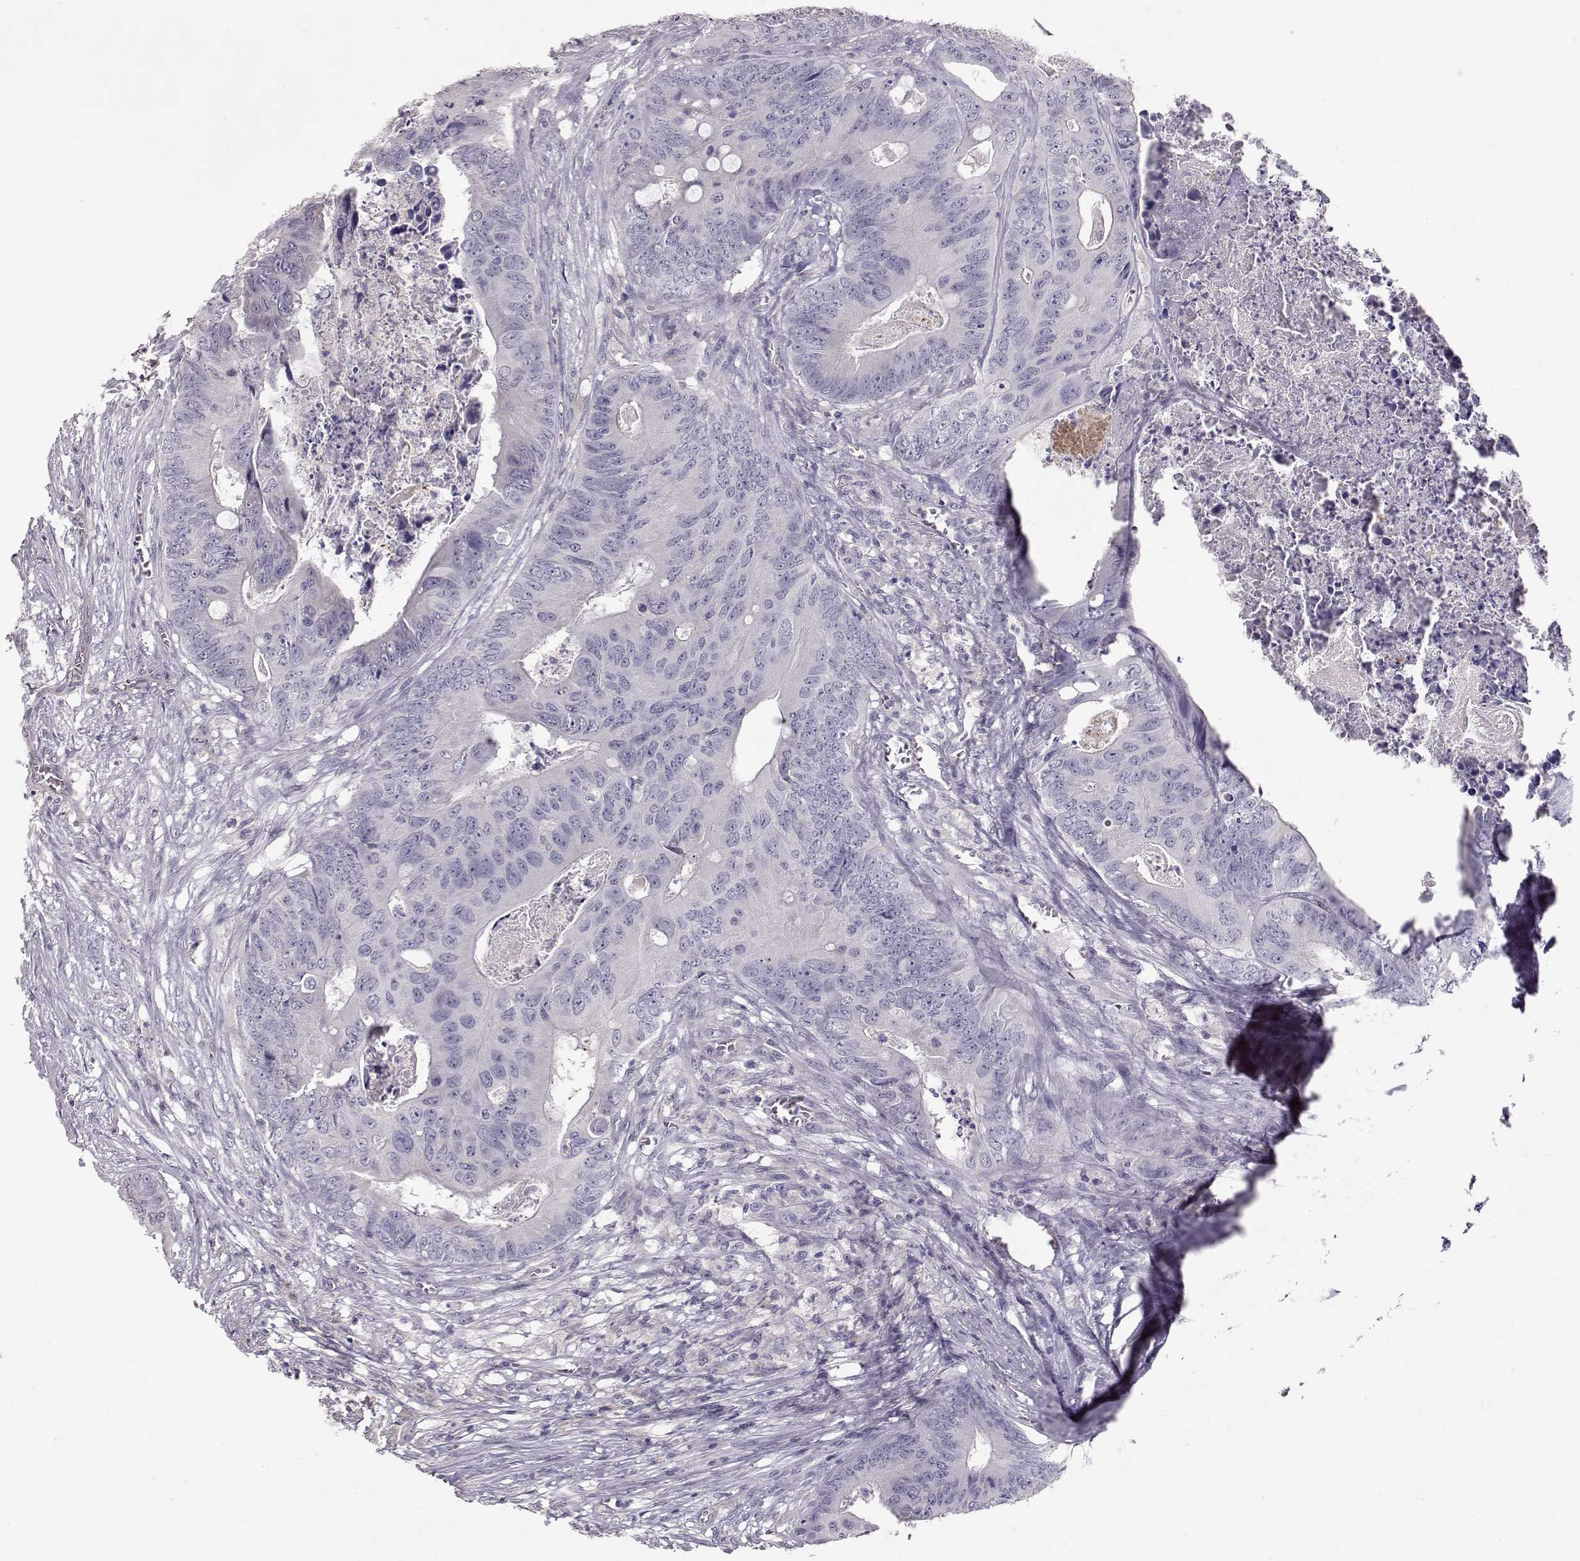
{"staining": {"intensity": "negative", "quantity": "none", "location": "none"}, "tissue": "colorectal cancer", "cell_type": "Tumor cells", "image_type": "cancer", "snomed": [{"axis": "morphology", "description": "Adenocarcinoma, NOS"}, {"axis": "topography", "description": "Colon"}], "caption": "A micrograph of human adenocarcinoma (colorectal) is negative for staining in tumor cells.", "gene": "SLC18A1", "patient": {"sex": "male", "age": 84}}